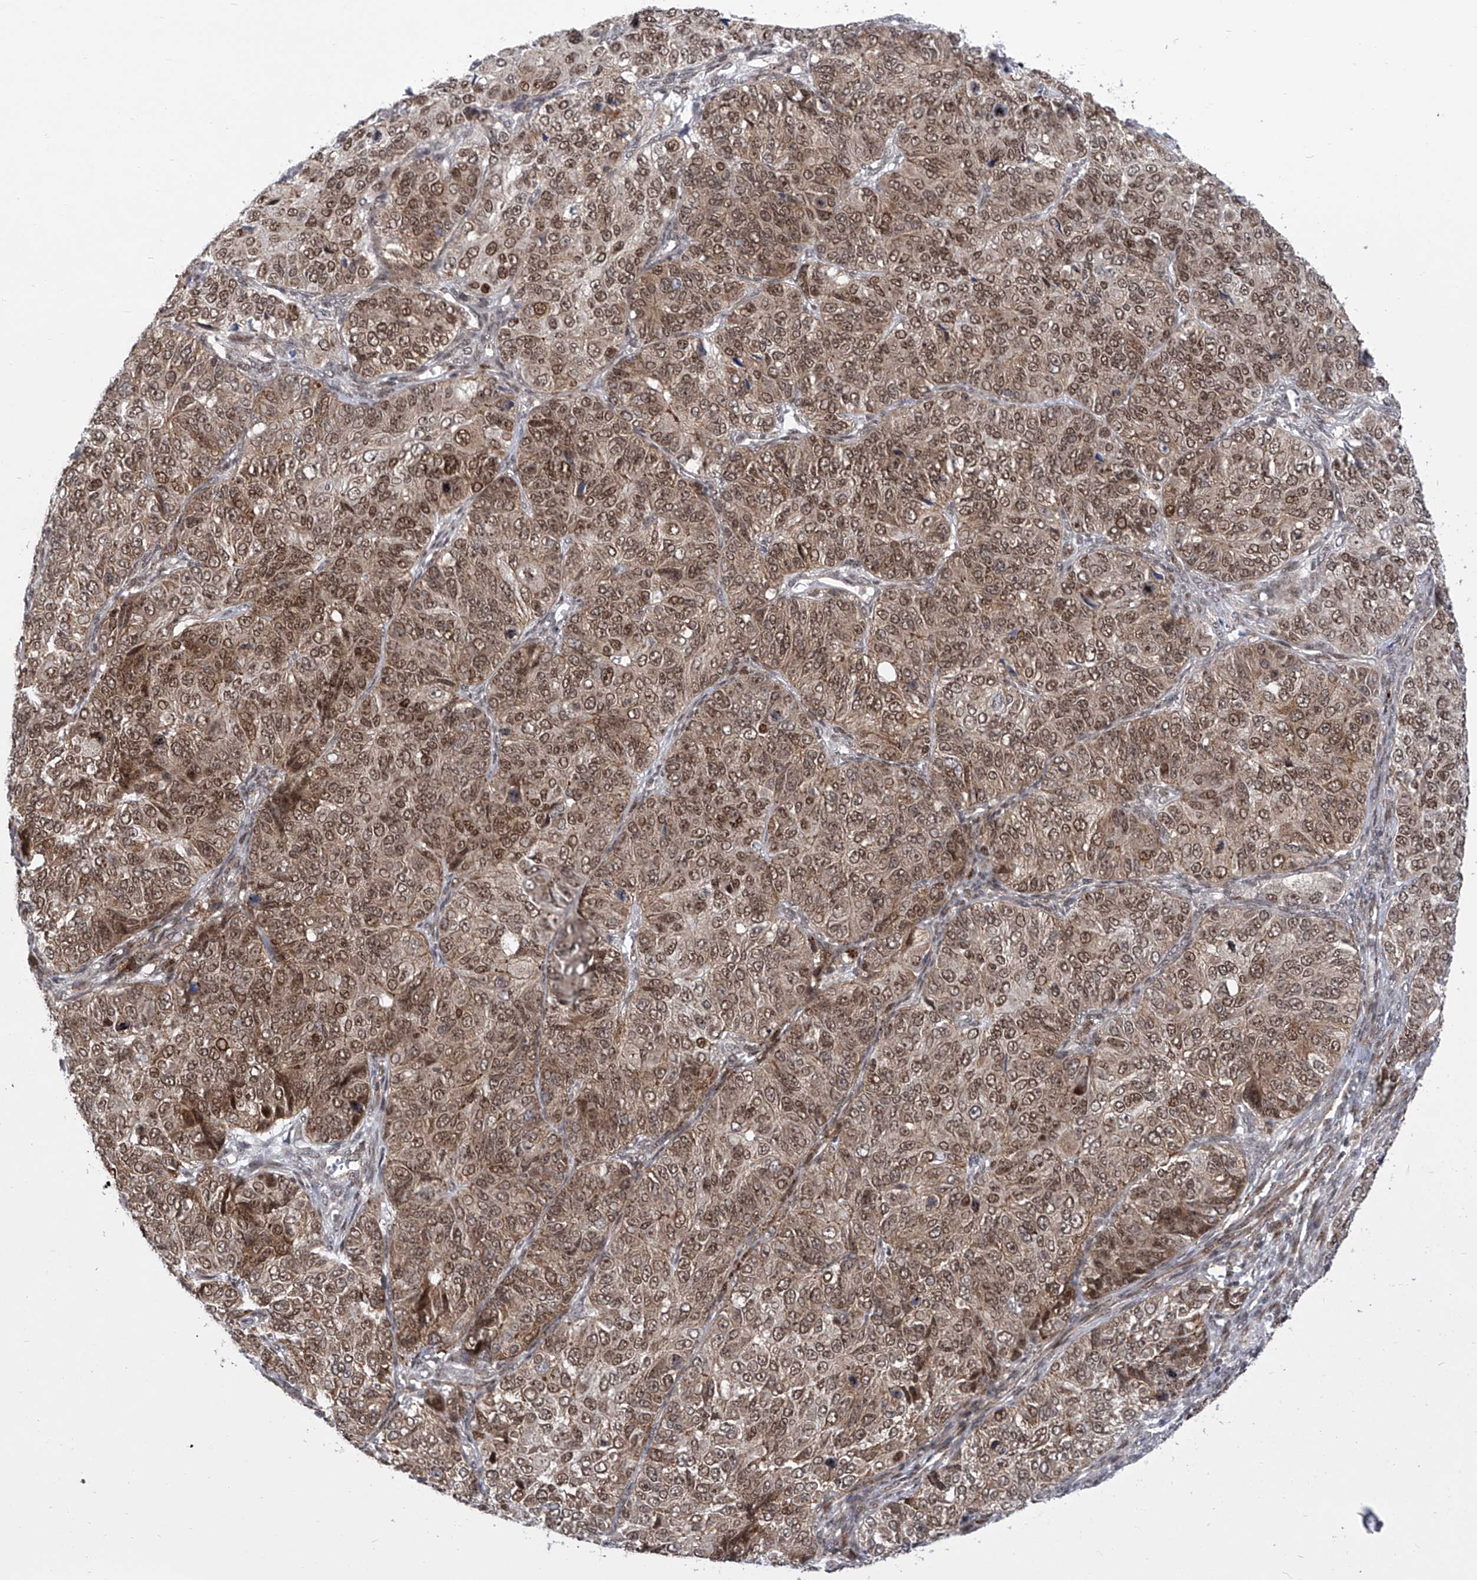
{"staining": {"intensity": "moderate", "quantity": ">75%", "location": "cytoplasmic/membranous,nuclear"}, "tissue": "ovarian cancer", "cell_type": "Tumor cells", "image_type": "cancer", "snomed": [{"axis": "morphology", "description": "Carcinoma, endometroid"}, {"axis": "topography", "description": "Ovary"}], "caption": "Immunohistochemical staining of human endometroid carcinoma (ovarian) exhibits medium levels of moderate cytoplasmic/membranous and nuclear staining in about >75% of tumor cells.", "gene": "CEP290", "patient": {"sex": "female", "age": 51}}